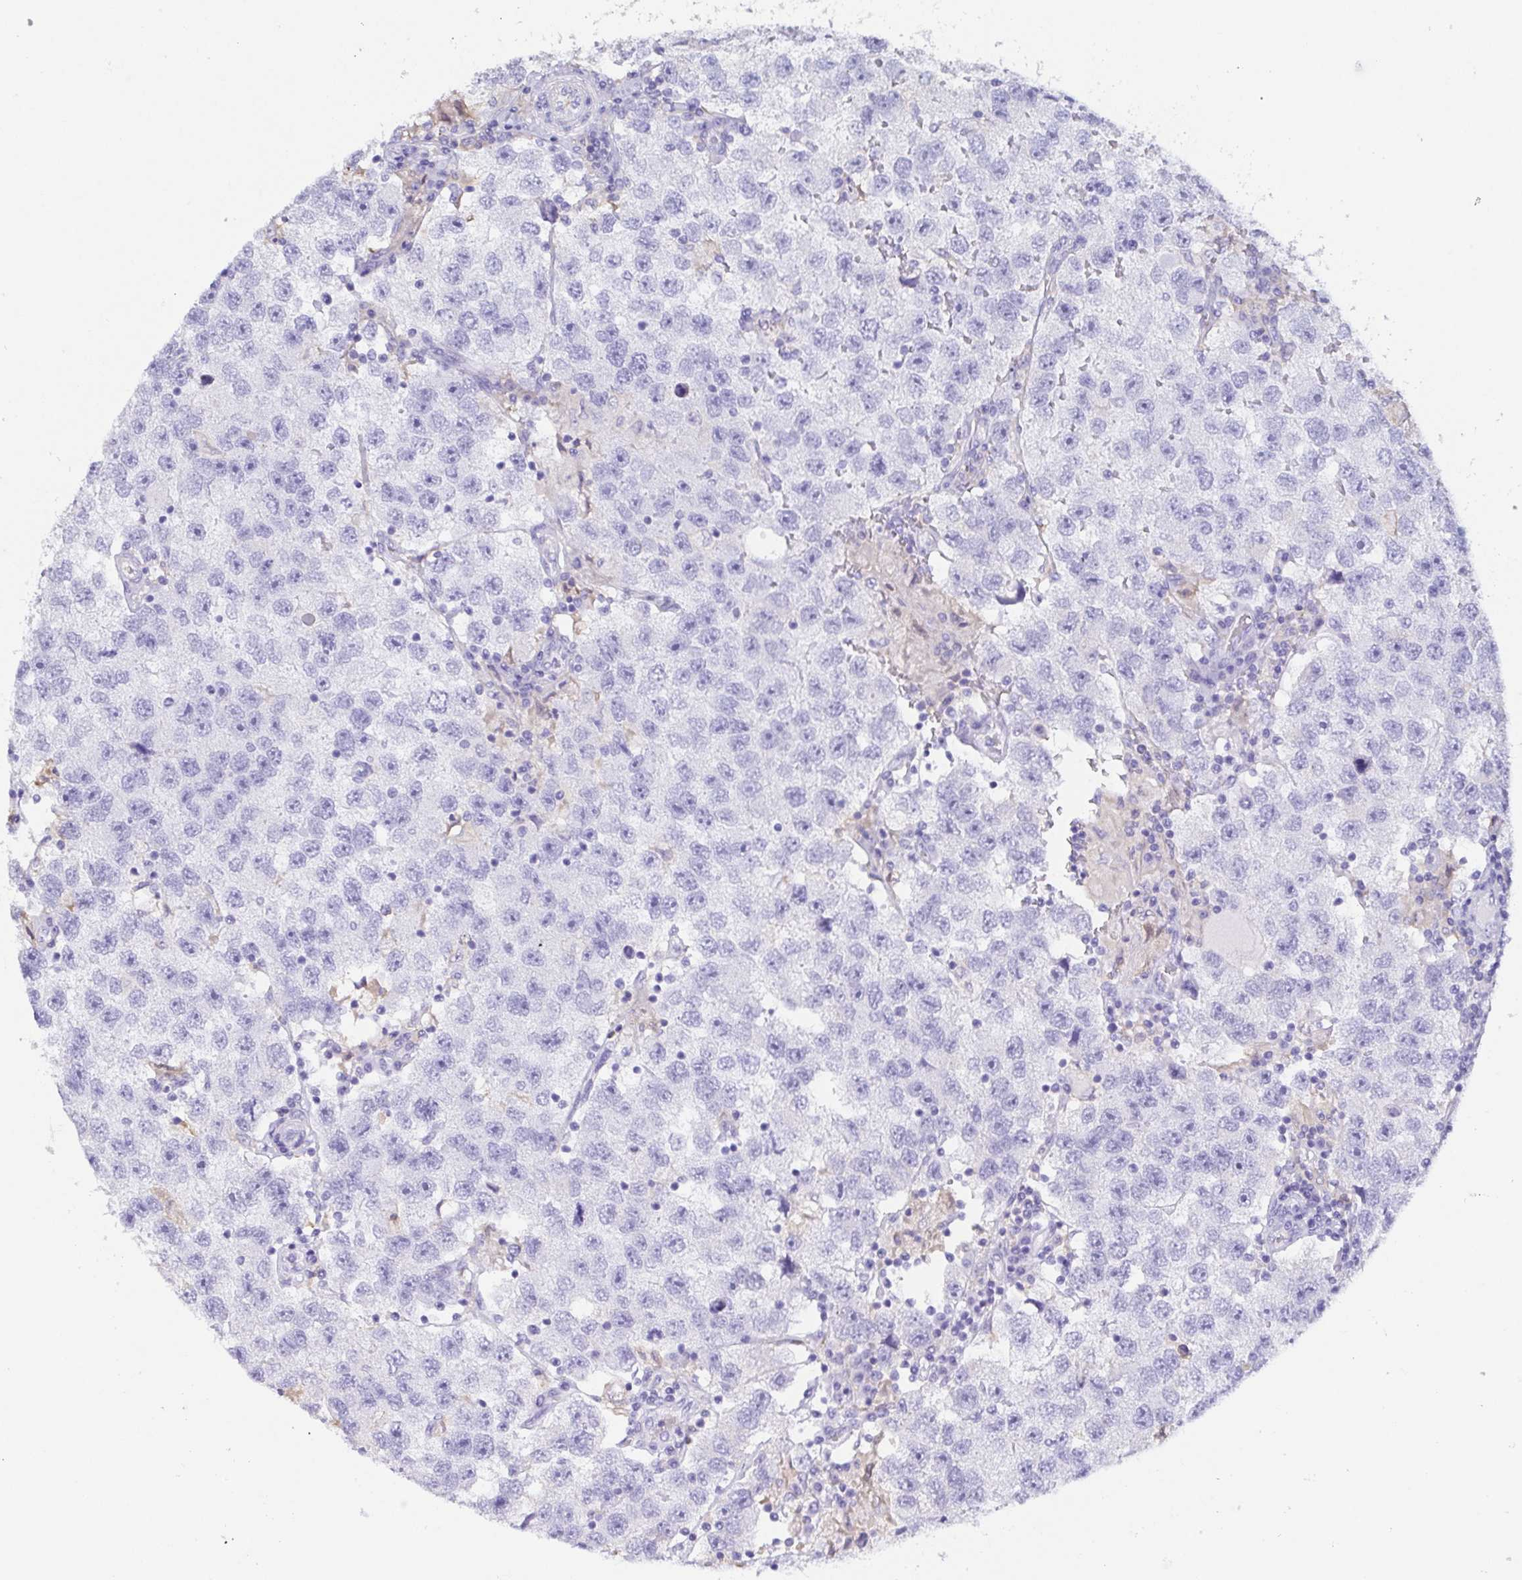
{"staining": {"intensity": "negative", "quantity": "none", "location": "none"}, "tissue": "testis cancer", "cell_type": "Tumor cells", "image_type": "cancer", "snomed": [{"axis": "morphology", "description": "Seminoma, NOS"}, {"axis": "topography", "description": "Testis"}], "caption": "There is no significant staining in tumor cells of testis seminoma.", "gene": "ANXA10", "patient": {"sex": "male", "age": 26}}